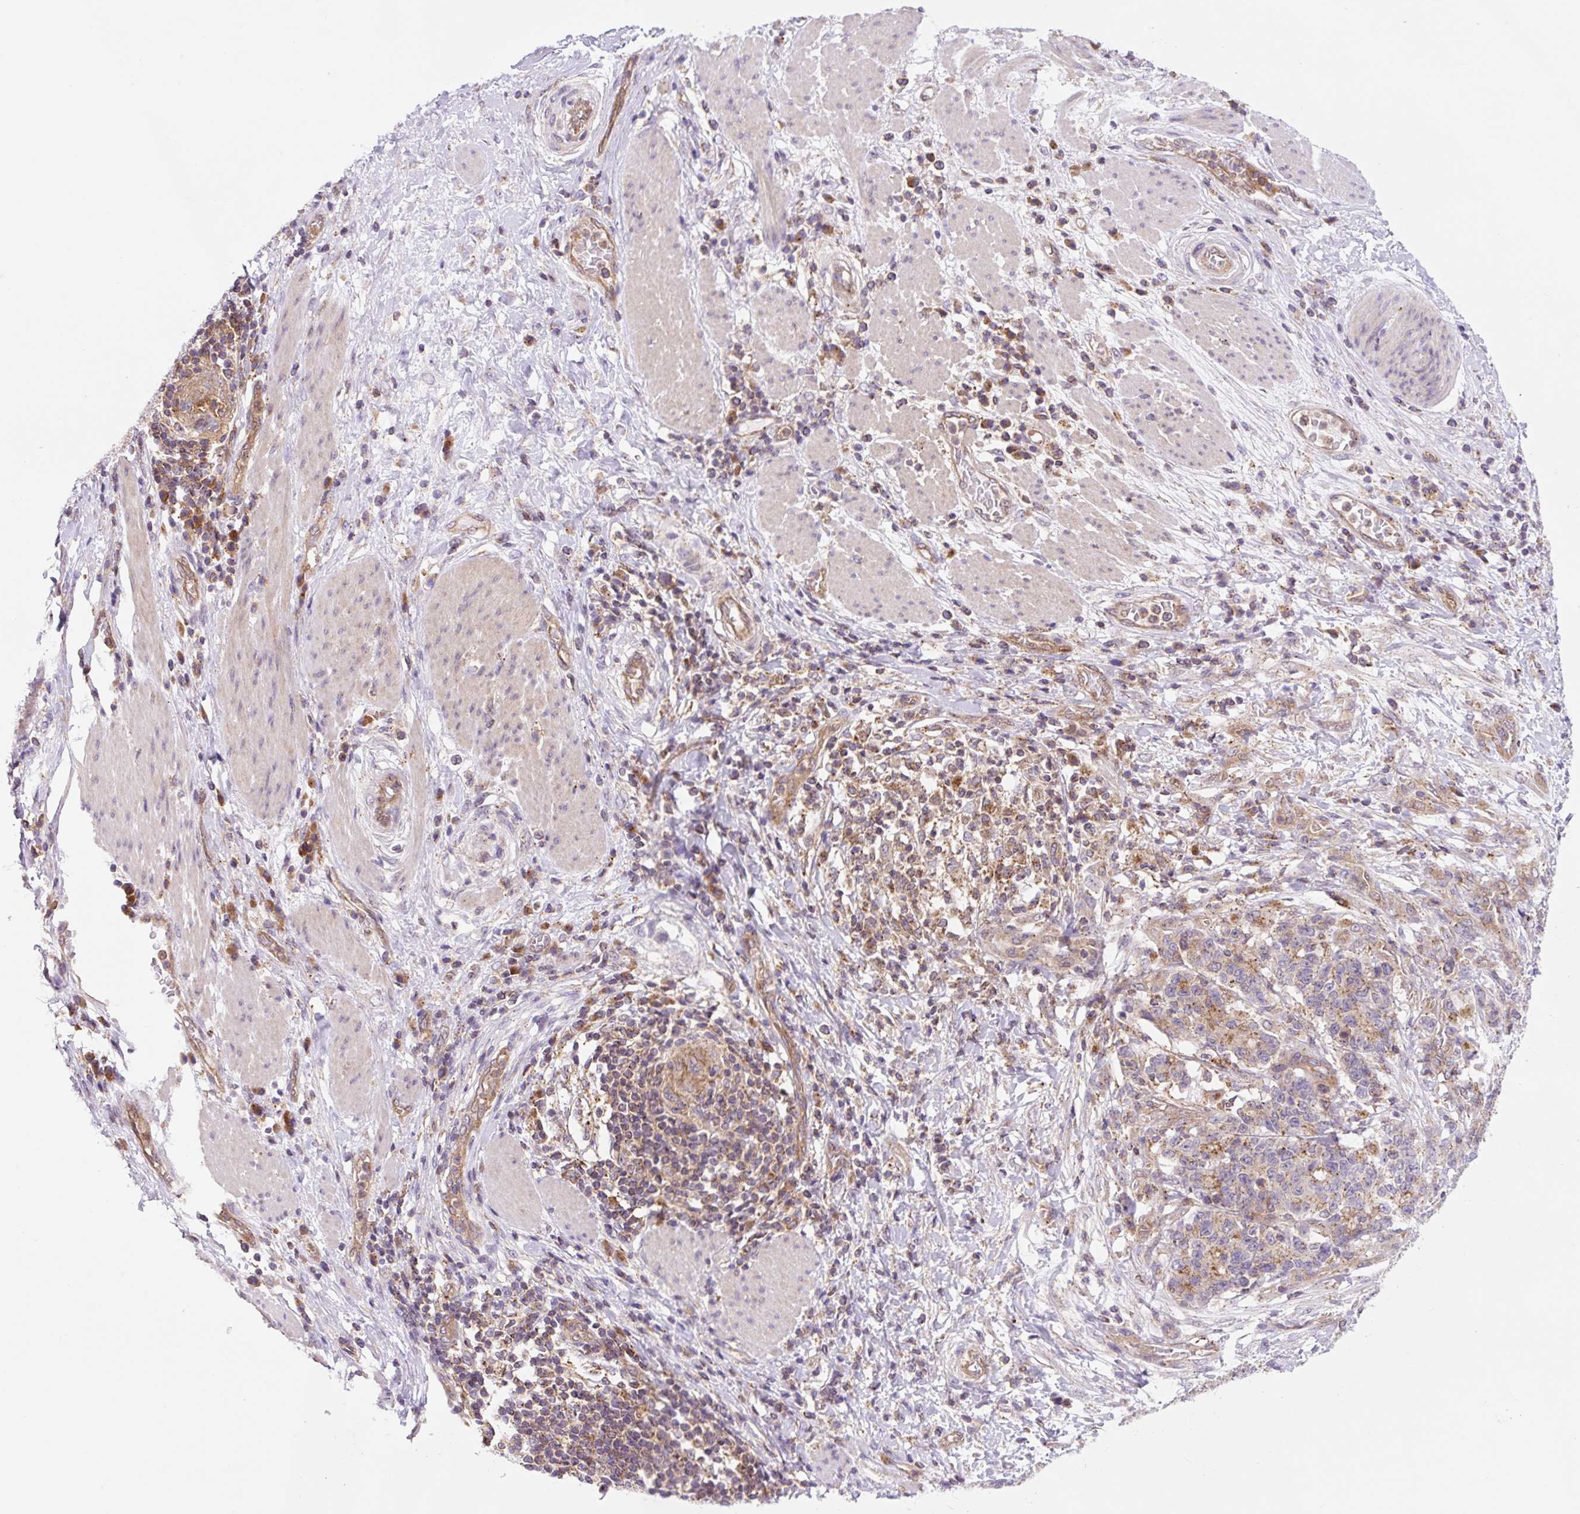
{"staining": {"intensity": "moderate", "quantity": "25%-75%", "location": "cytoplasmic/membranous"}, "tissue": "stomach cancer", "cell_type": "Tumor cells", "image_type": "cancer", "snomed": [{"axis": "morphology", "description": "Normal tissue, NOS"}, {"axis": "morphology", "description": "Adenocarcinoma, NOS"}, {"axis": "topography", "description": "Stomach"}], "caption": "Moderate cytoplasmic/membranous positivity for a protein is seen in approximately 25%-75% of tumor cells of stomach cancer (adenocarcinoma) using immunohistochemistry.", "gene": "VPS4A", "patient": {"sex": "female", "age": 64}}